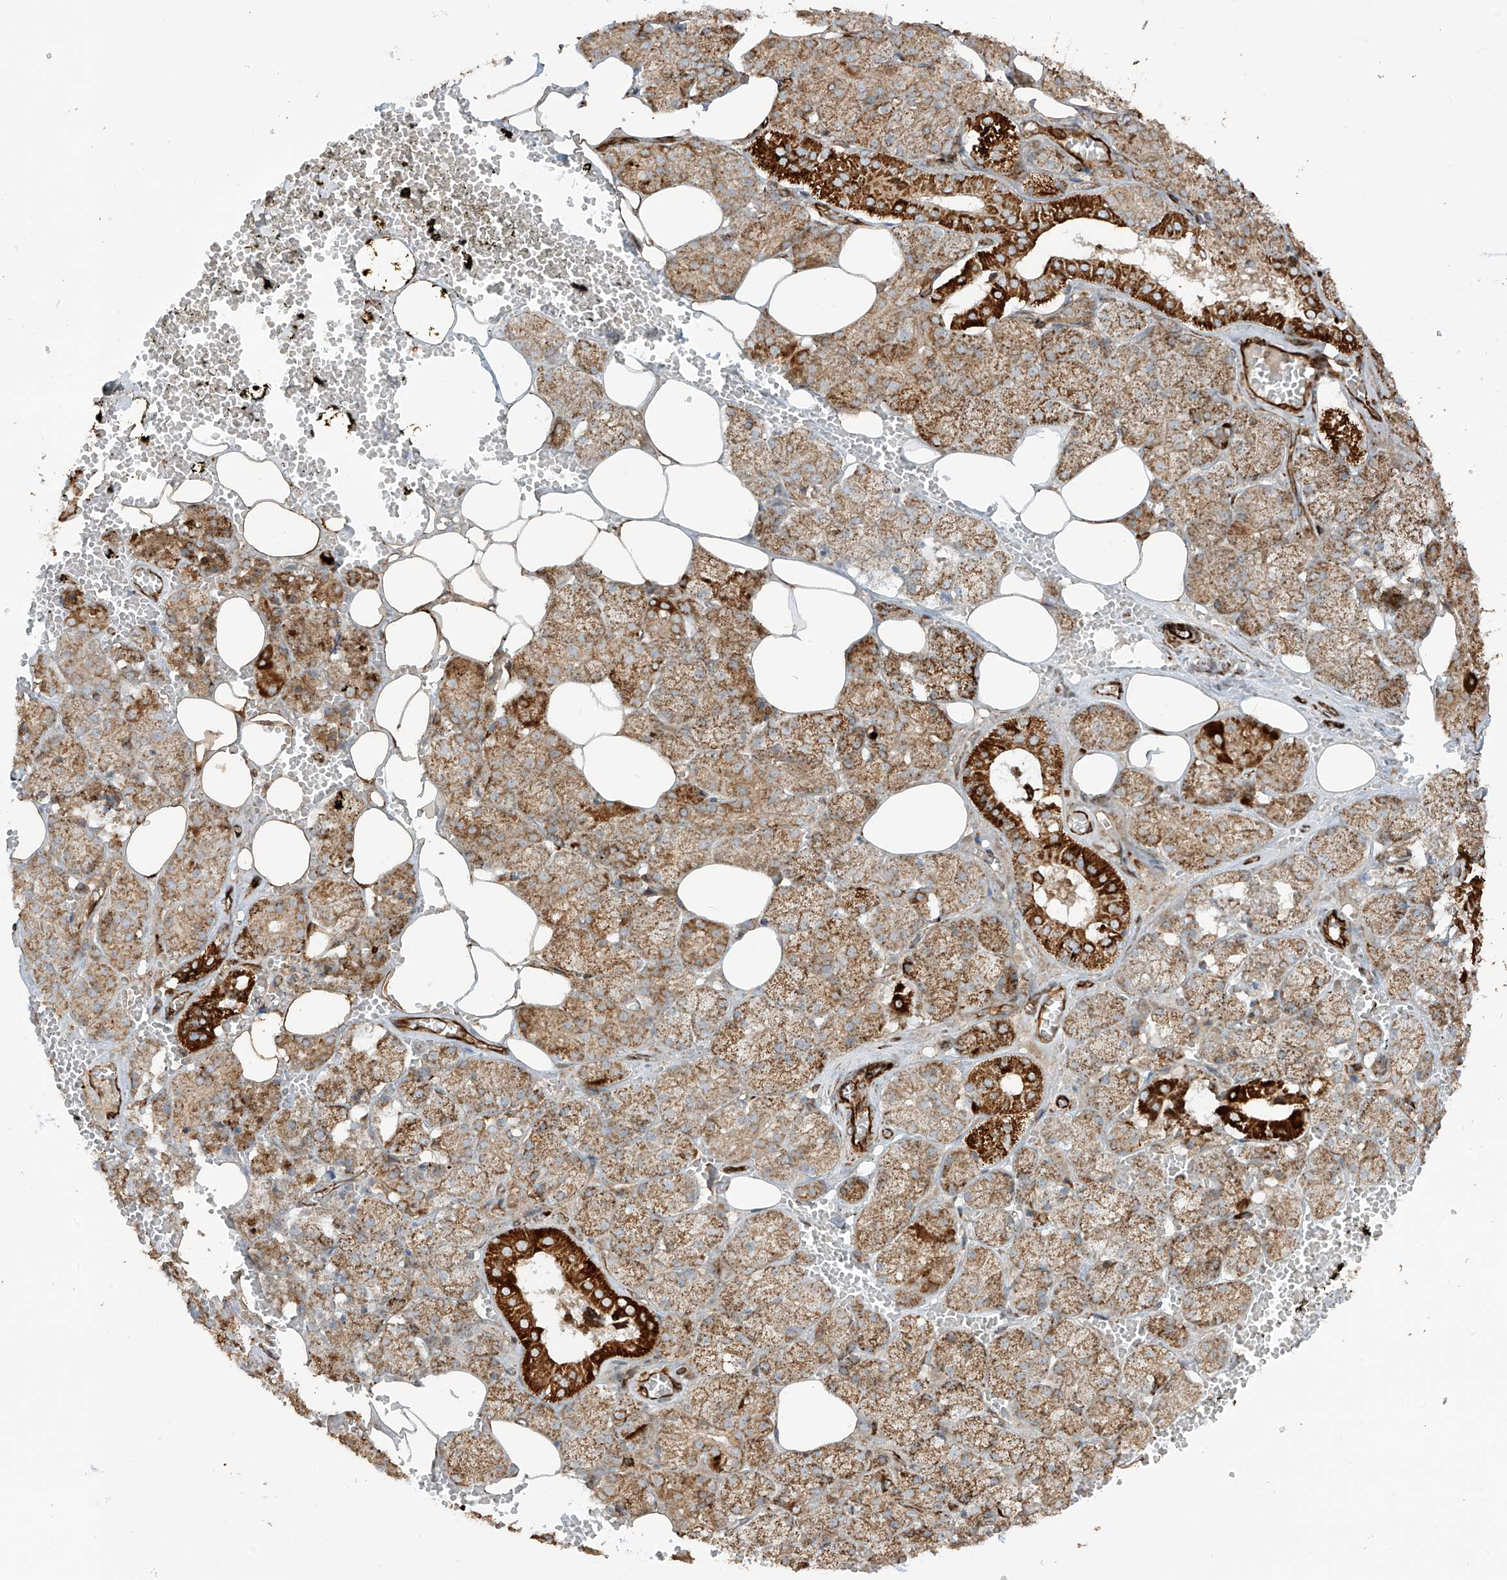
{"staining": {"intensity": "strong", "quantity": ">75%", "location": "cytoplasmic/membranous"}, "tissue": "salivary gland", "cell_type": "Glandular cells", "image_type": "normal", "snomed": [{"axis": "morphology", "description": "Normal tissue, NOS"}, {"axis": "topography", "description": "Salivary gland"}], "caption": "Strong cytoplasmic/membranous positivity for a protein is appreciated in about >75% of glandular cells of unremarkable salivary gland using immunohistochemistry (IHC).", "gene": "EIF5B", "patient": {"sex": "male", "age": 62}}